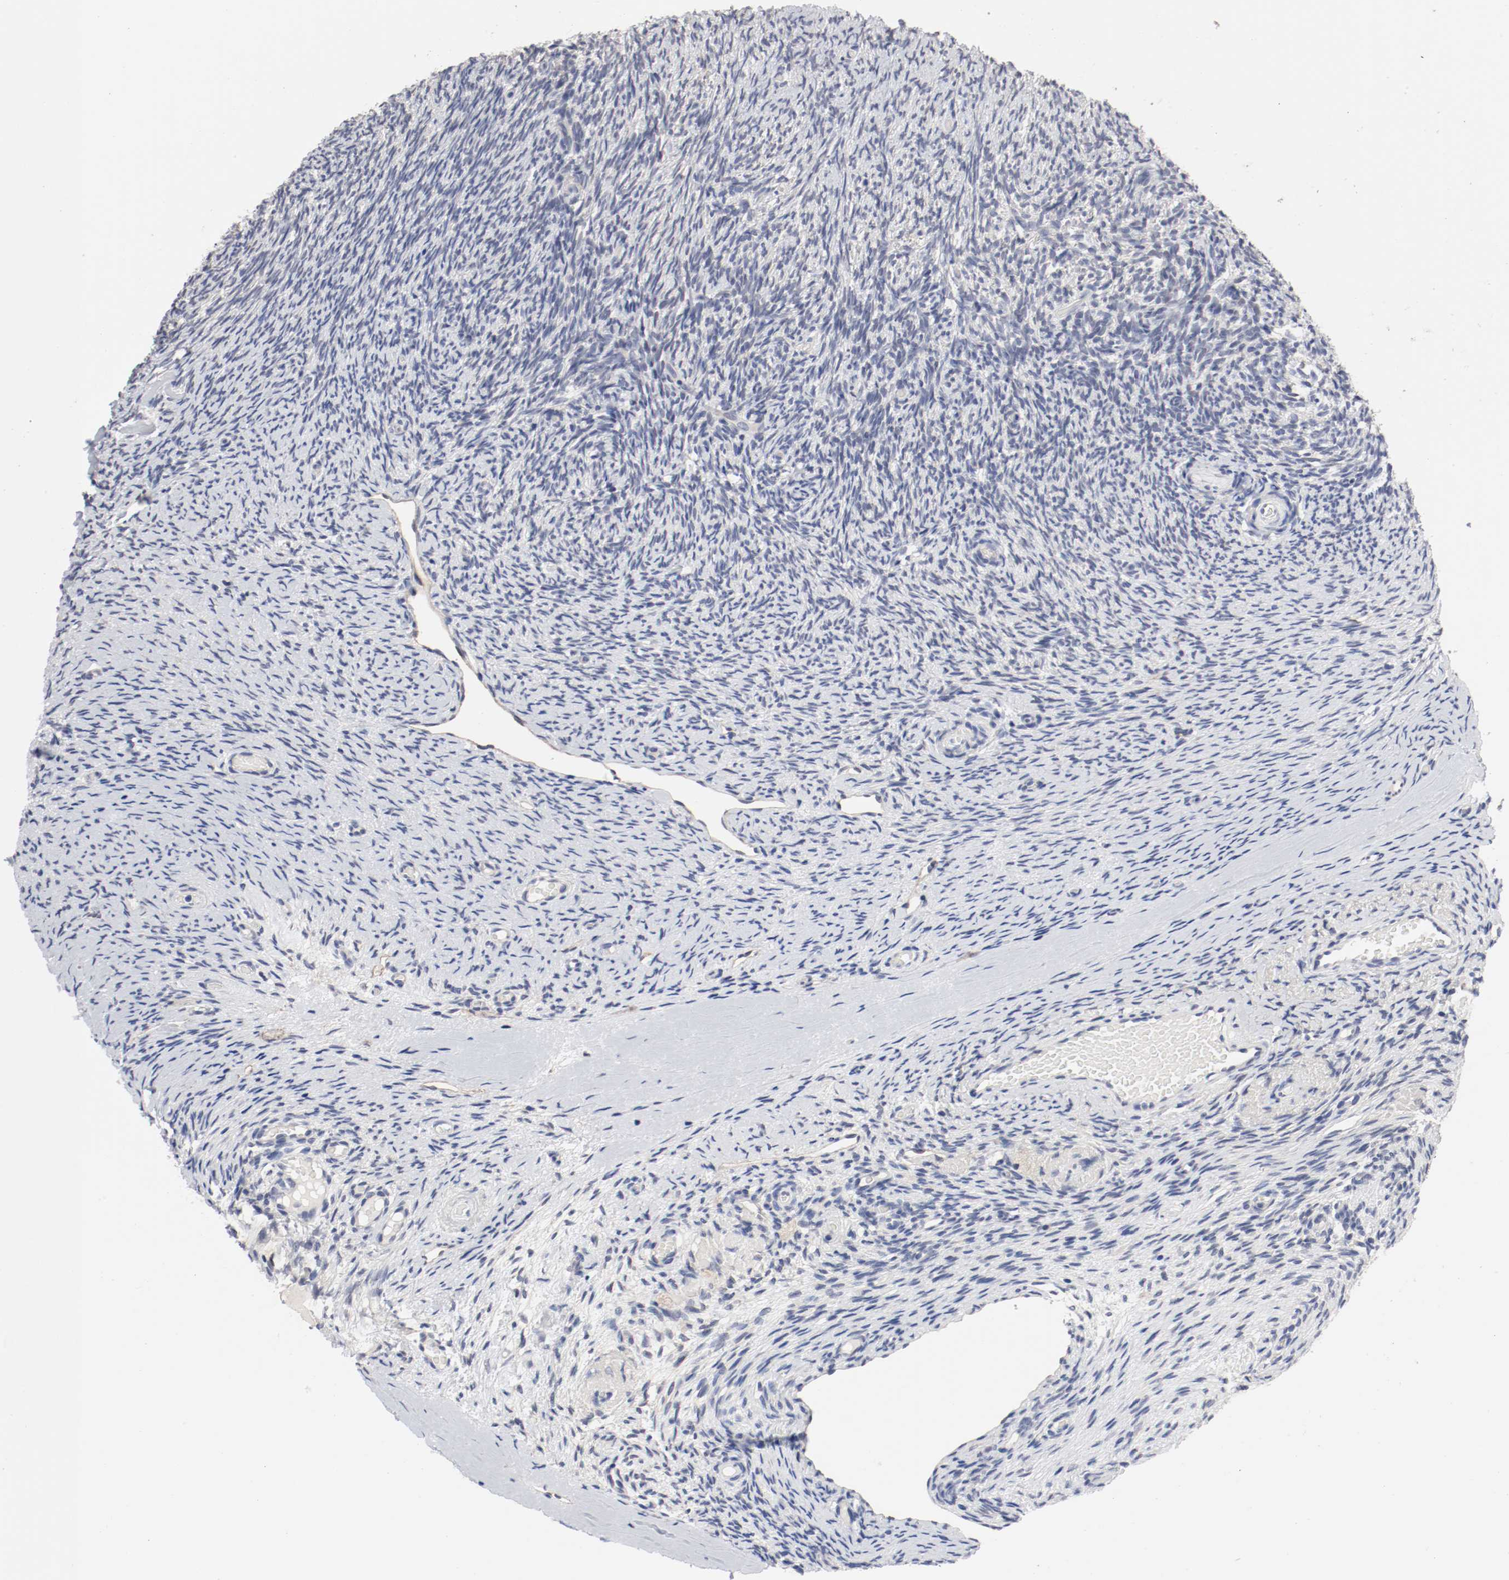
{"staining": {"intensity": "negative", "quantity": "none", "location": "none"}, "tissue": "ovary", "cell_type": "Follicle cells", "image_type": "normal", "snomed": [{"axis": "morphology", "description": "Normal tissue, NOS"}, {"axis": "topography", "description": "Ovary"}], "caption": "Ovary was stained to show a protein in brown. There is no significant expression in follicle cells. The staining is performed using DAB (3,3'-diaminobenzidine) brown chromogen with nuclei counter-stained in using hematoxylin.", "gene": "ANKLE2", "patient": {"sex": "female", "age": 60}}